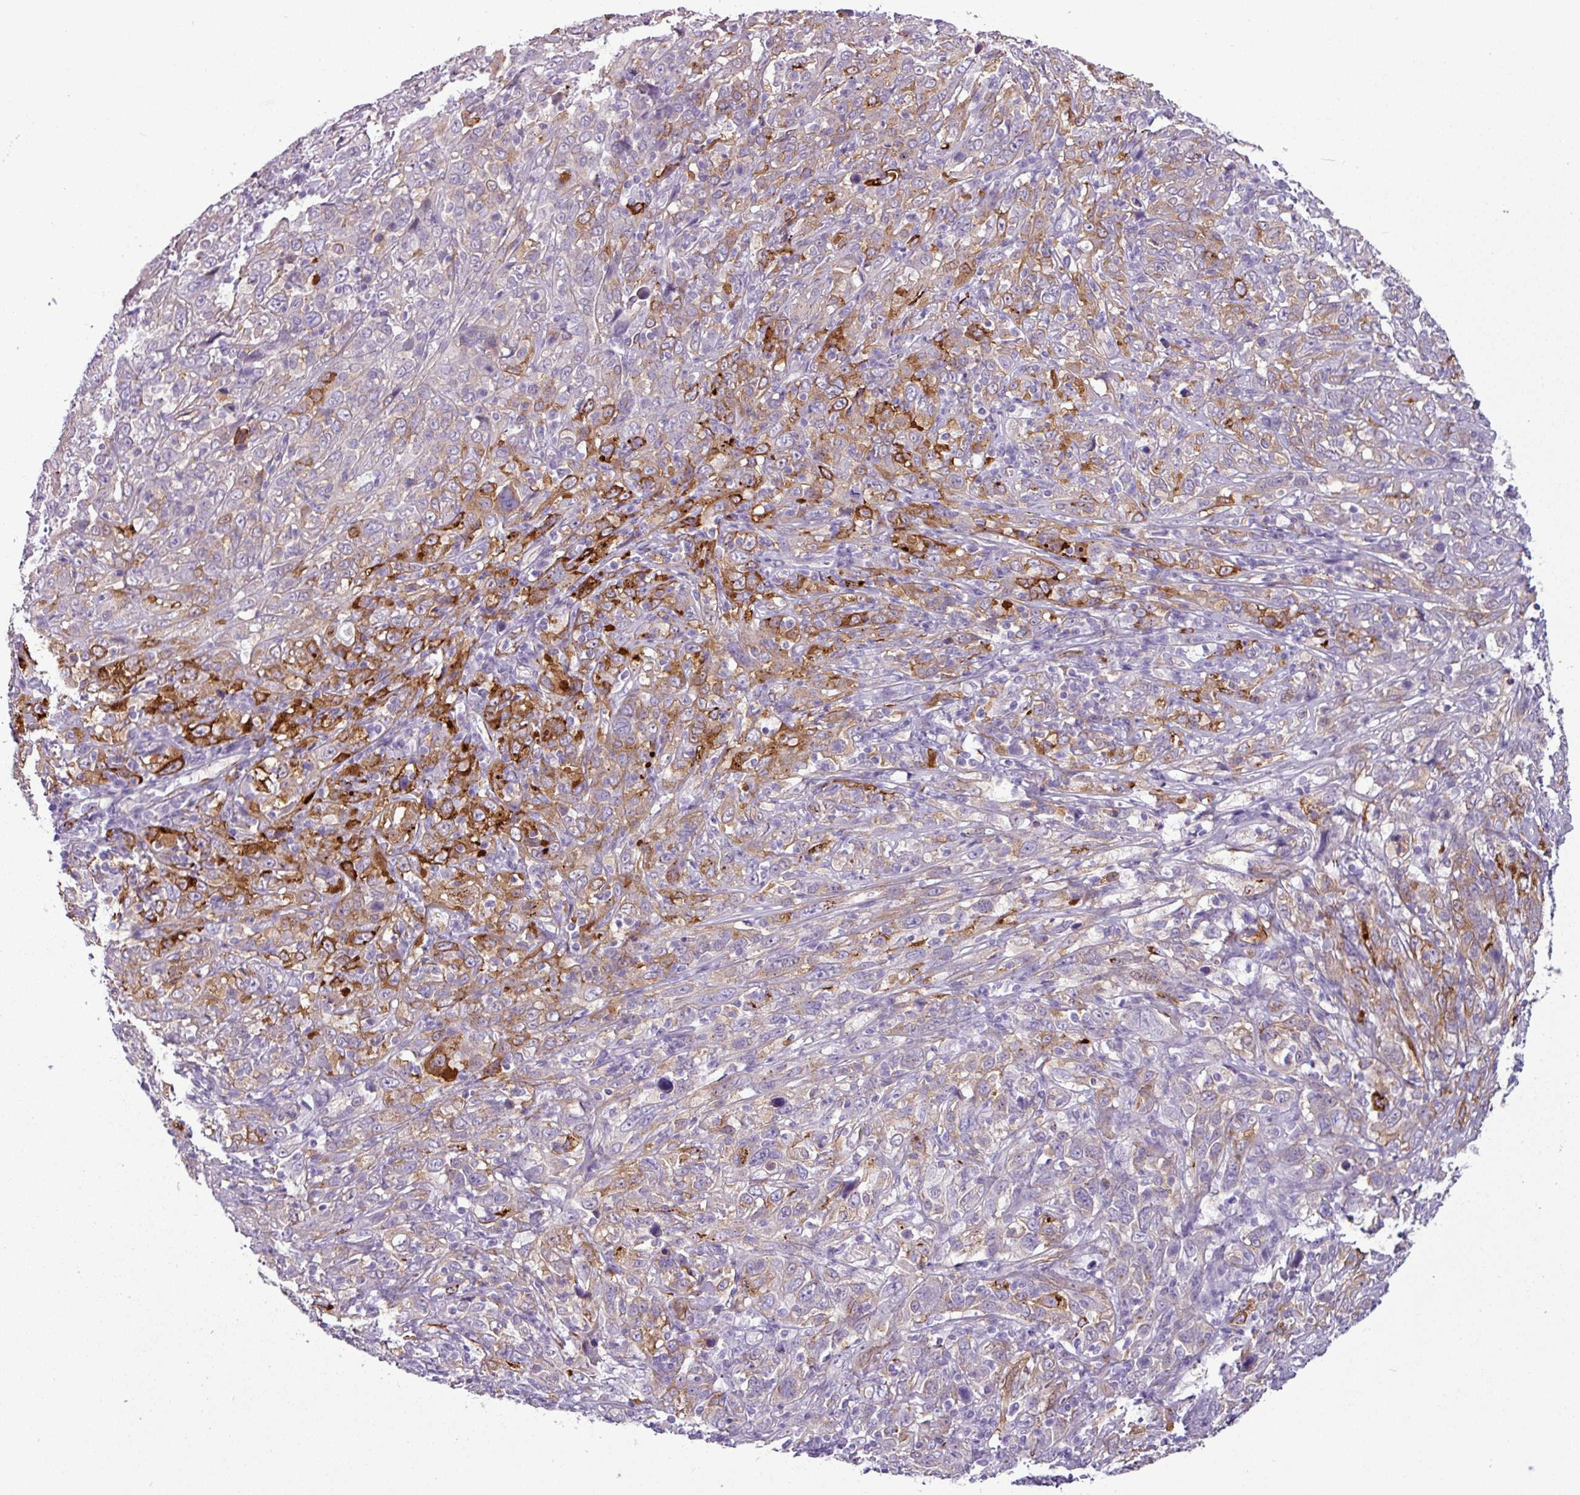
{"staining": {"intensity": "moderate", "quantity": "<25%", "location": "cytoplasmic/membranous"}, "tissue": "cervical cancer", "cell_type": "Tumor cells", "image_type": "cancer", "snomed": [{"axis": "morphology", "description": "Squamous cell carcinoma, NOS"}, {"axis": "topography", "description": "Cervix"}], "caption": "Protein expression analysis of squamous cell carcinoma (cervical) demonstrates moderate cytoplasmic/membranous staining in about <25% of tumor cells. (IHC, brightfield microscopy, high magnification).", "gene": "ATP10A", "patient": {"sex": "female", "age": 46}}